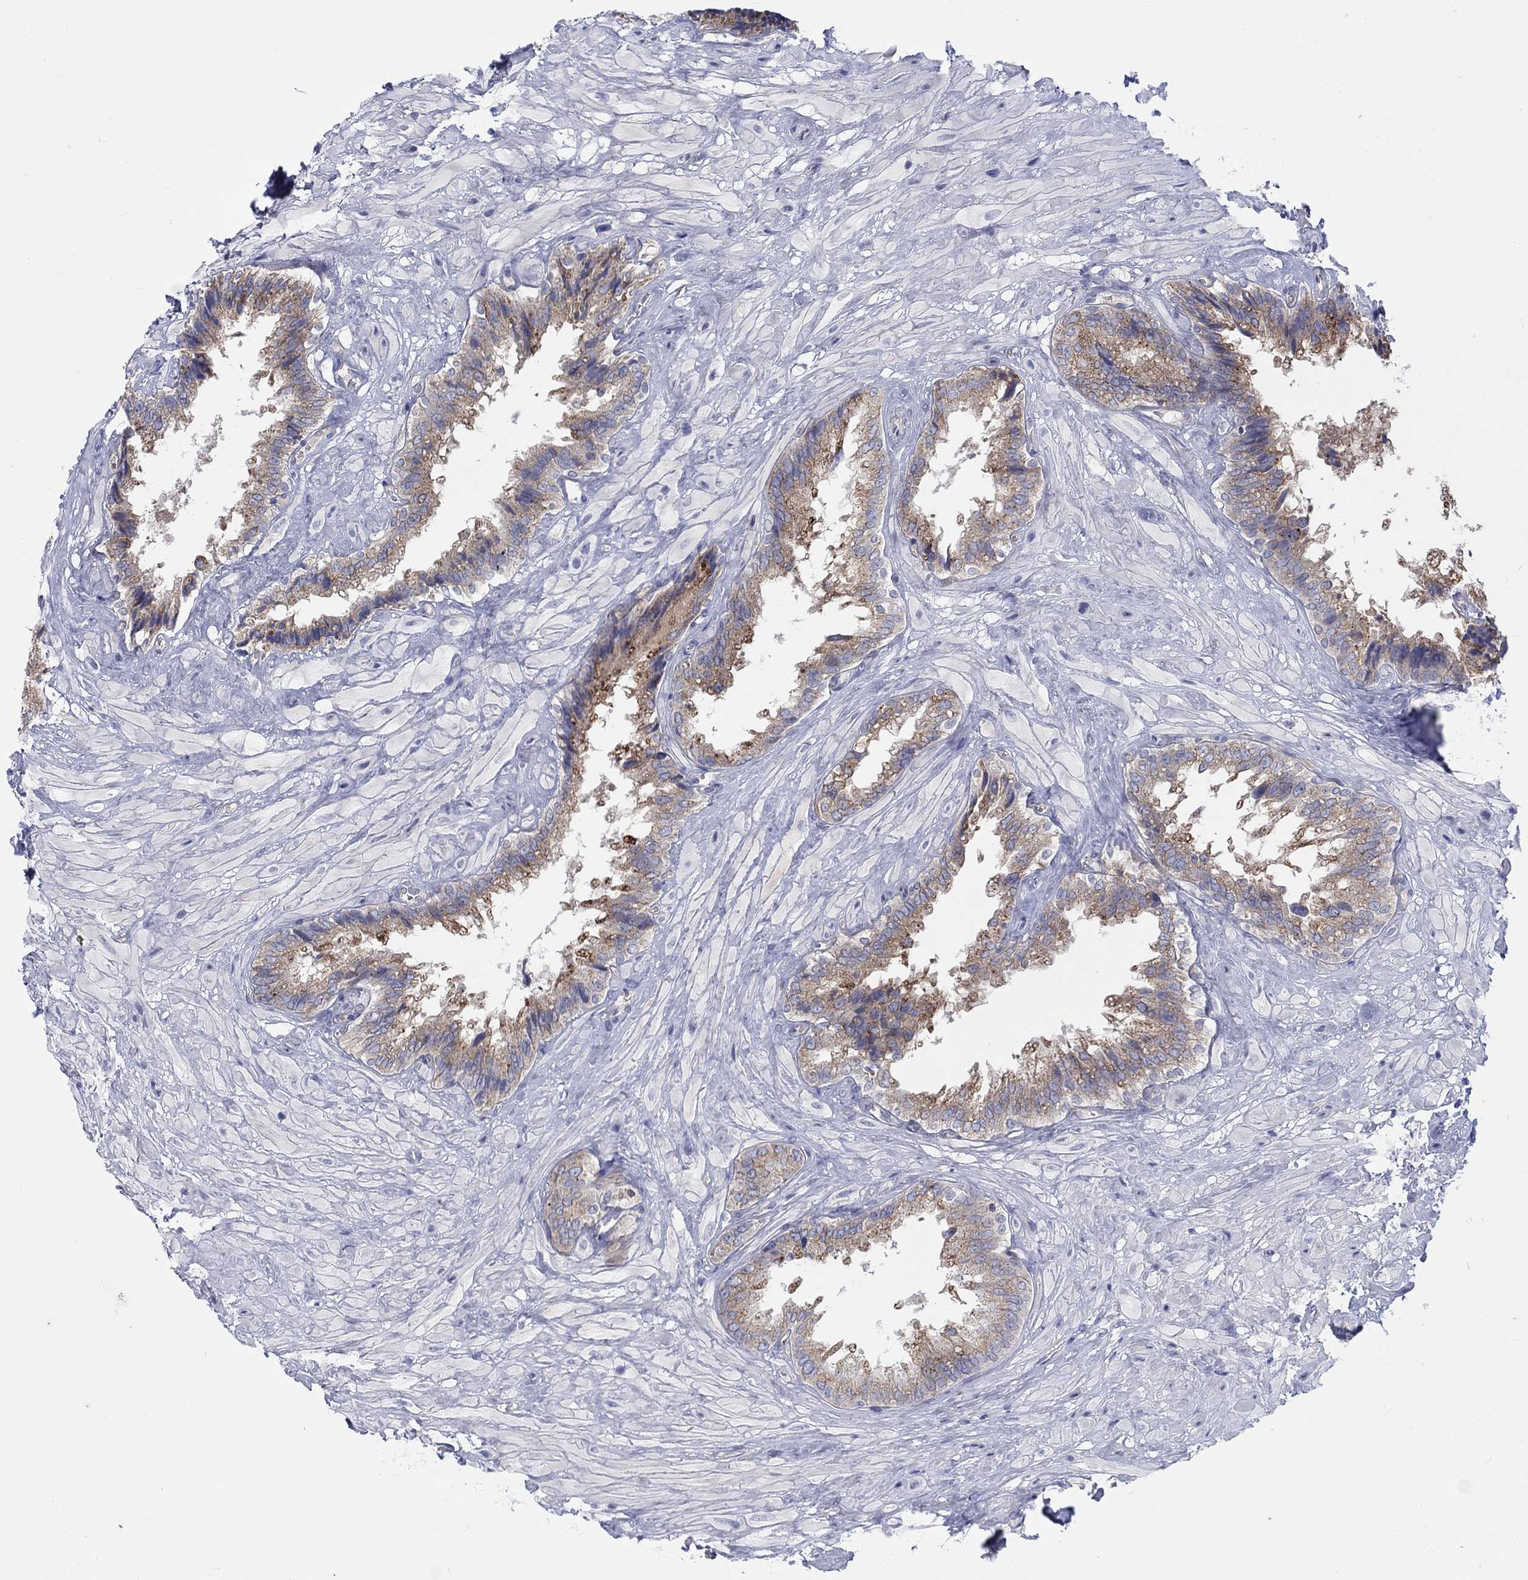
{"staining": {"intensity": "moderate", "quantity": ">75%", "location": "cytoplasmic/membranous"}, "tissue": "seminal vesicle", "cell_type": "Glandular cells", "image_type": "normal", "snomed": [{"axis": "morphology", "description": "Normal tissue, NOS"}, {"axis": "topography", "description": "Seminal veicle"}], "caption": "Immunohistochemical staining of normal human seminal vesicle demonstrates >75% levels of moderate cytoplasmic/membranous protein staining in approximately >75% of glandular cells.", "gene": "BCO2", "patient": {"sex": "male", "age": 67}}